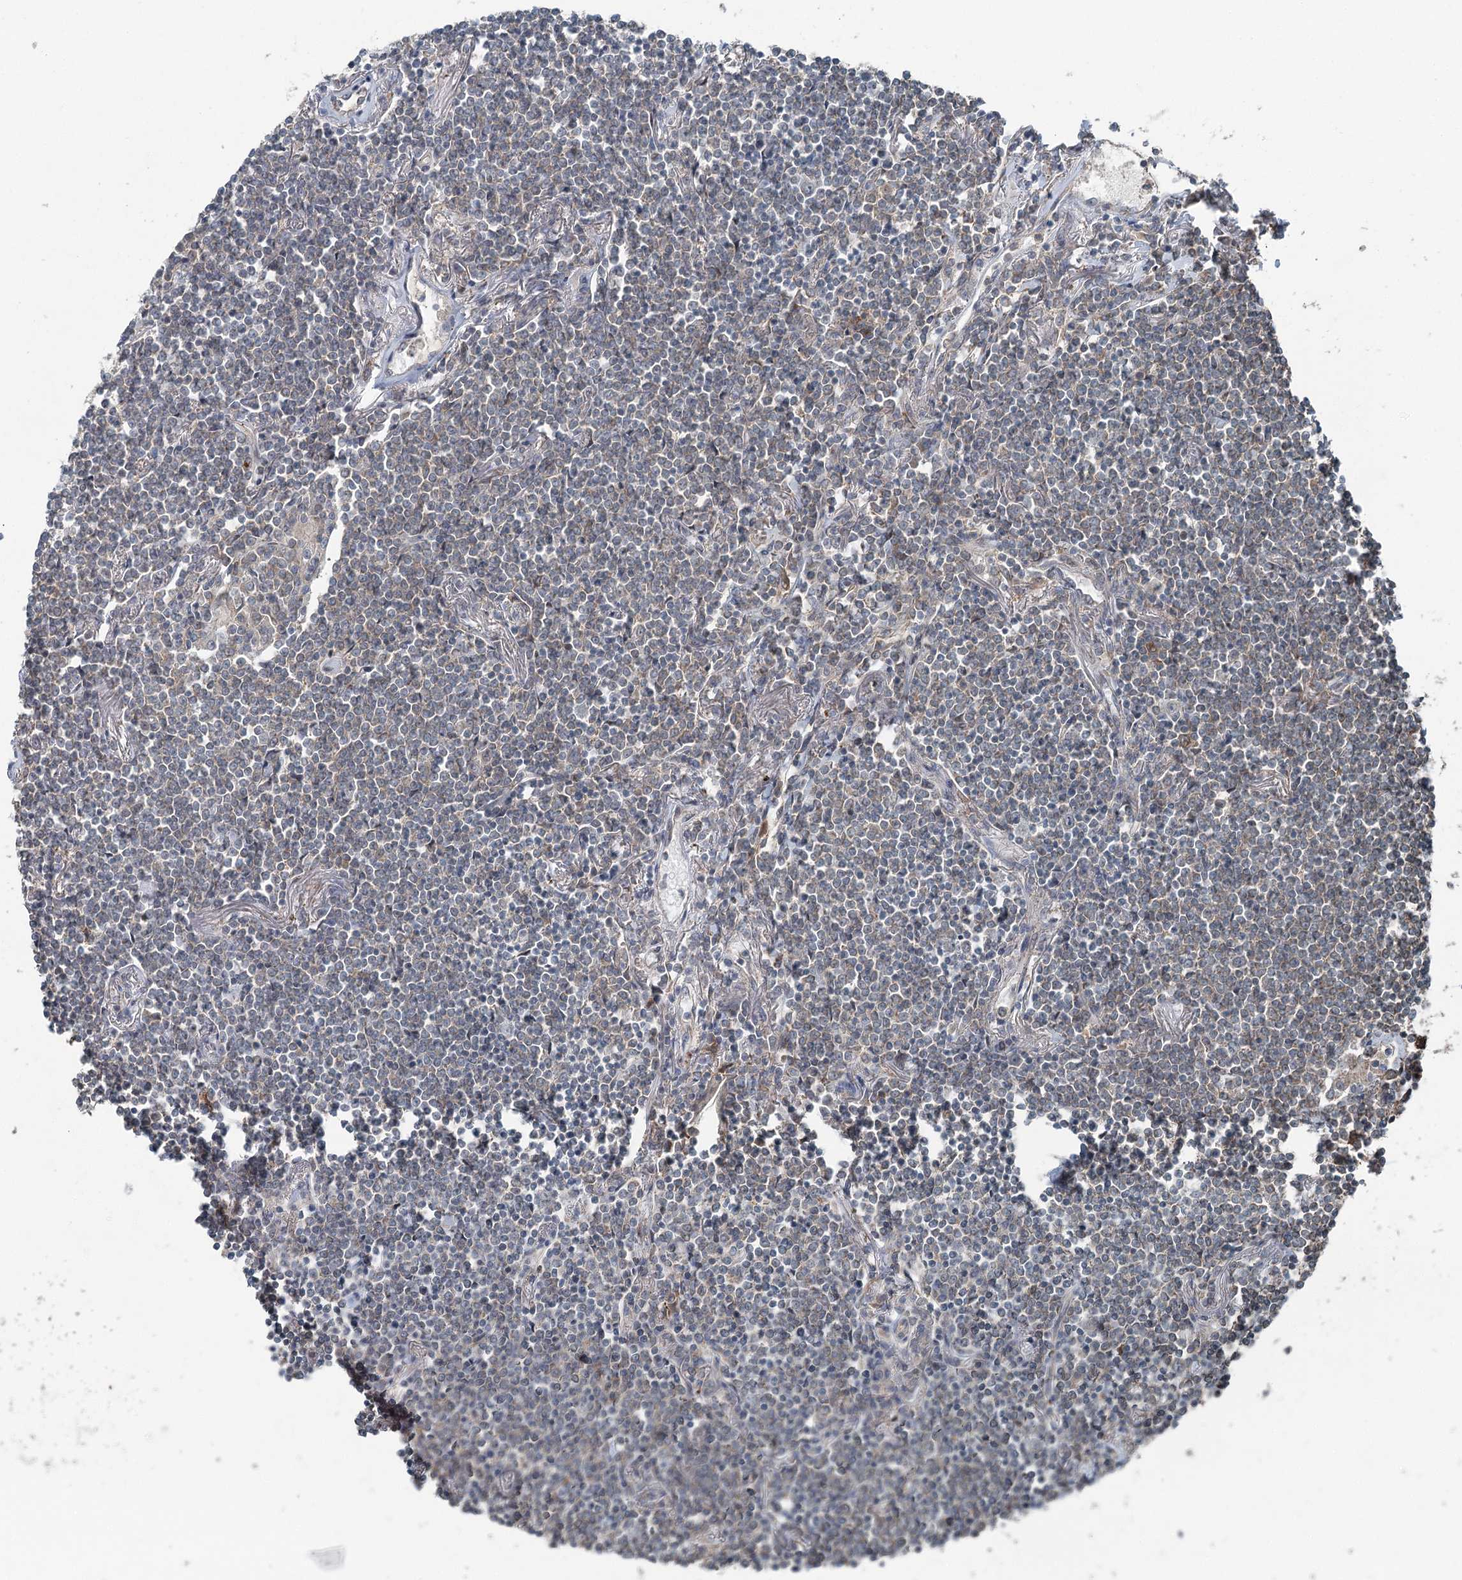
{"staining": {"intensity": "weak", "quantity": "<25%", "location": "cytoplasmic/membranous"}, "tissue": "lymphoma", "cell_type": "Tumor cells", "image_type": "cancer", "snomed": [{"axis": "morphology", "description": "Malignant lymphoma, non-Hodgkin's type, Low grade"}, {"axis": "topography", "description": "Lung"}], "caption": "DAB immunohistochemical staining of low-grade malignant lymphoma, non-Hodgkin's type reveals no significant staining in tumor cells.", "gene": "SKIC3", "patient": {"sex": "female", "age": 71}}